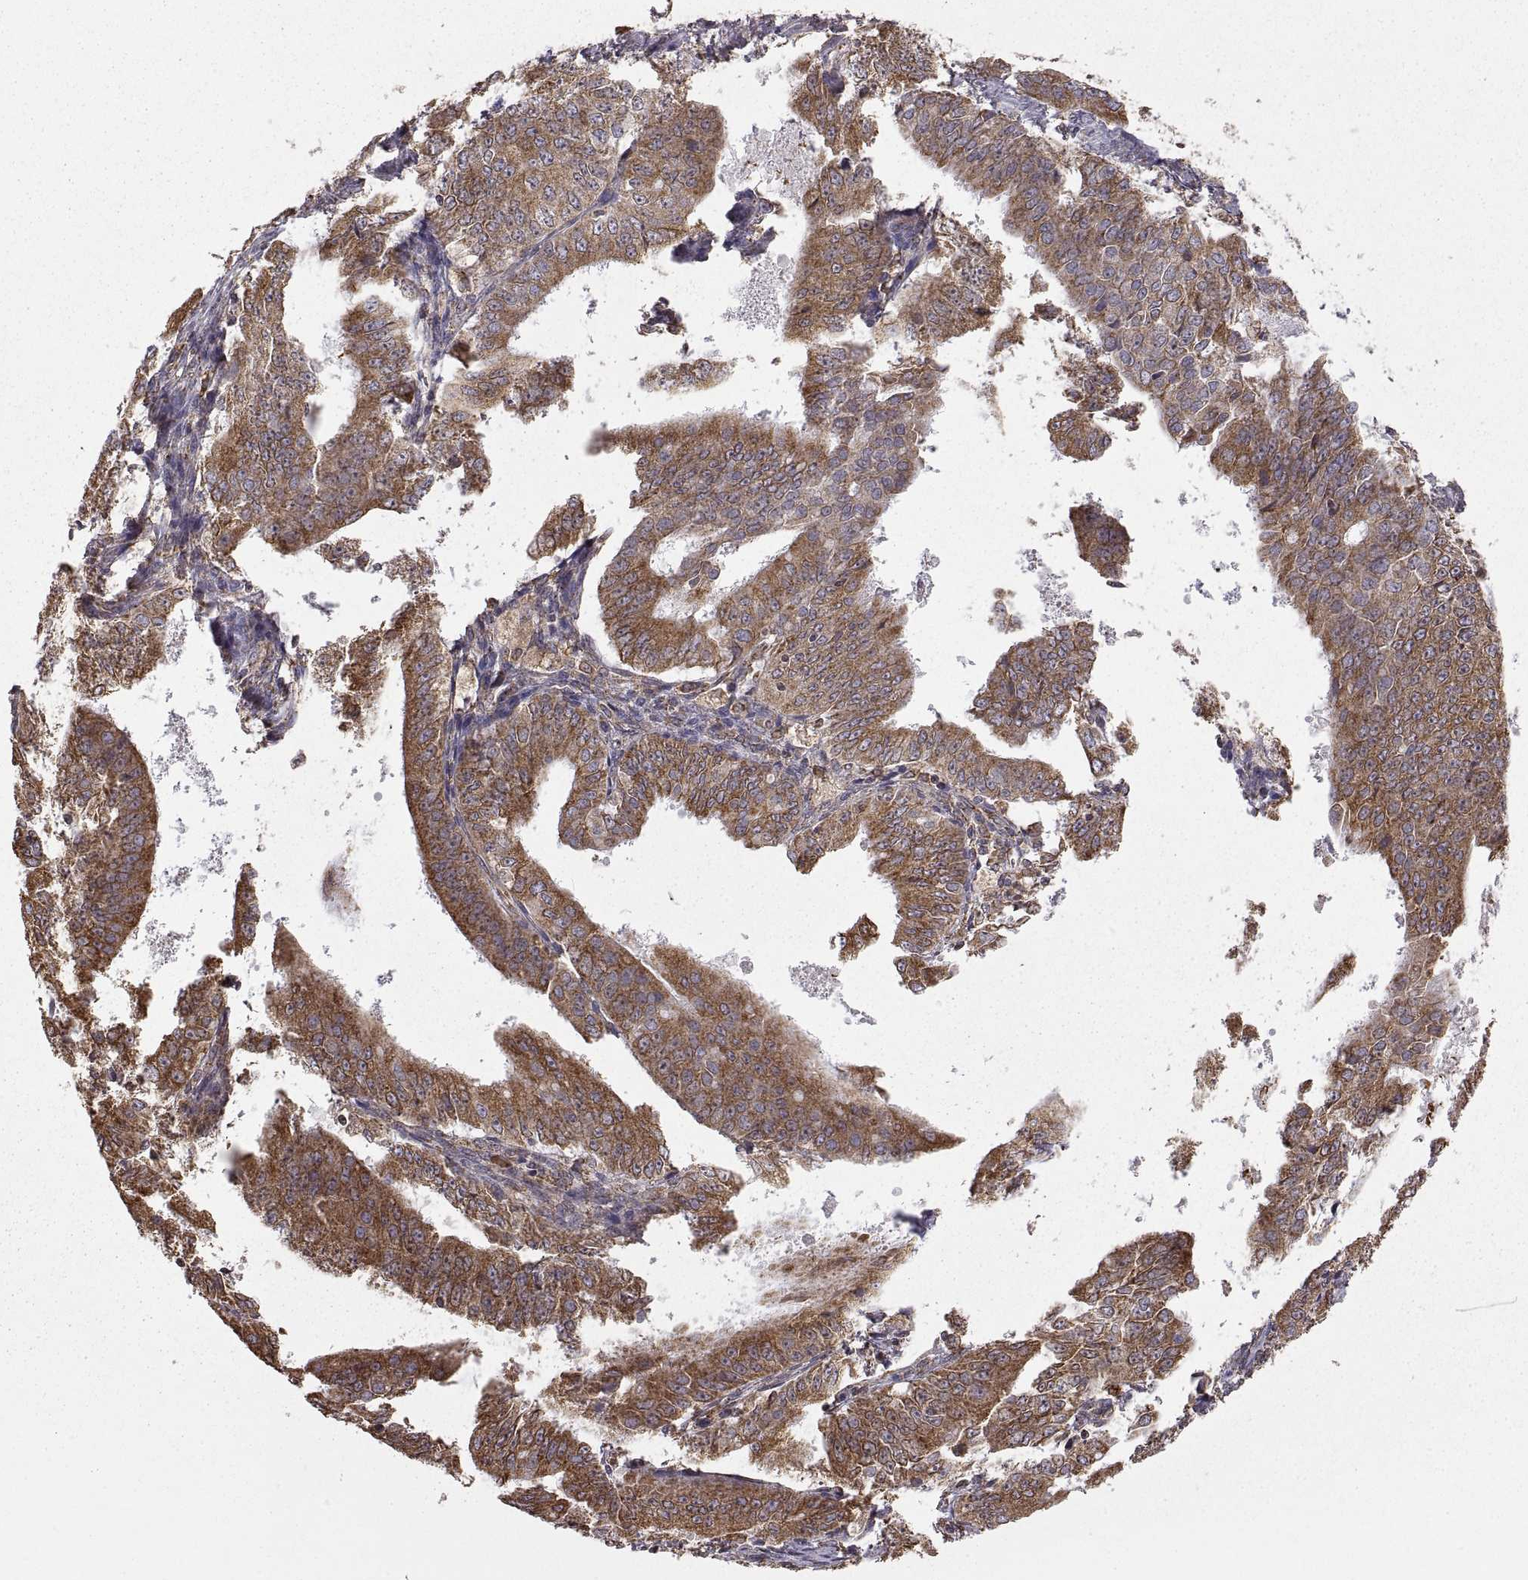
{"staining": {"intensity": "moderate", "quantity": "25%-75%", "location": "cytoplasmic/membranous"}, "tissue": "ovarian cancer", "cell_type": "Tumor cells", "image_type": "cancer", "snomed": [{"axis": "morphology", "description": "Carcinoma, endometroid"}, {"axis": "topography", "description": "Ovary"}], "caption": "A brown stain shows moderate cytoplasmic/membranous staining of a protein in ovarian cancer (endometroid carcinoma) tumor cells.", "gene": "PDIA3", "patient": {"sex": "female", "age": 42}}